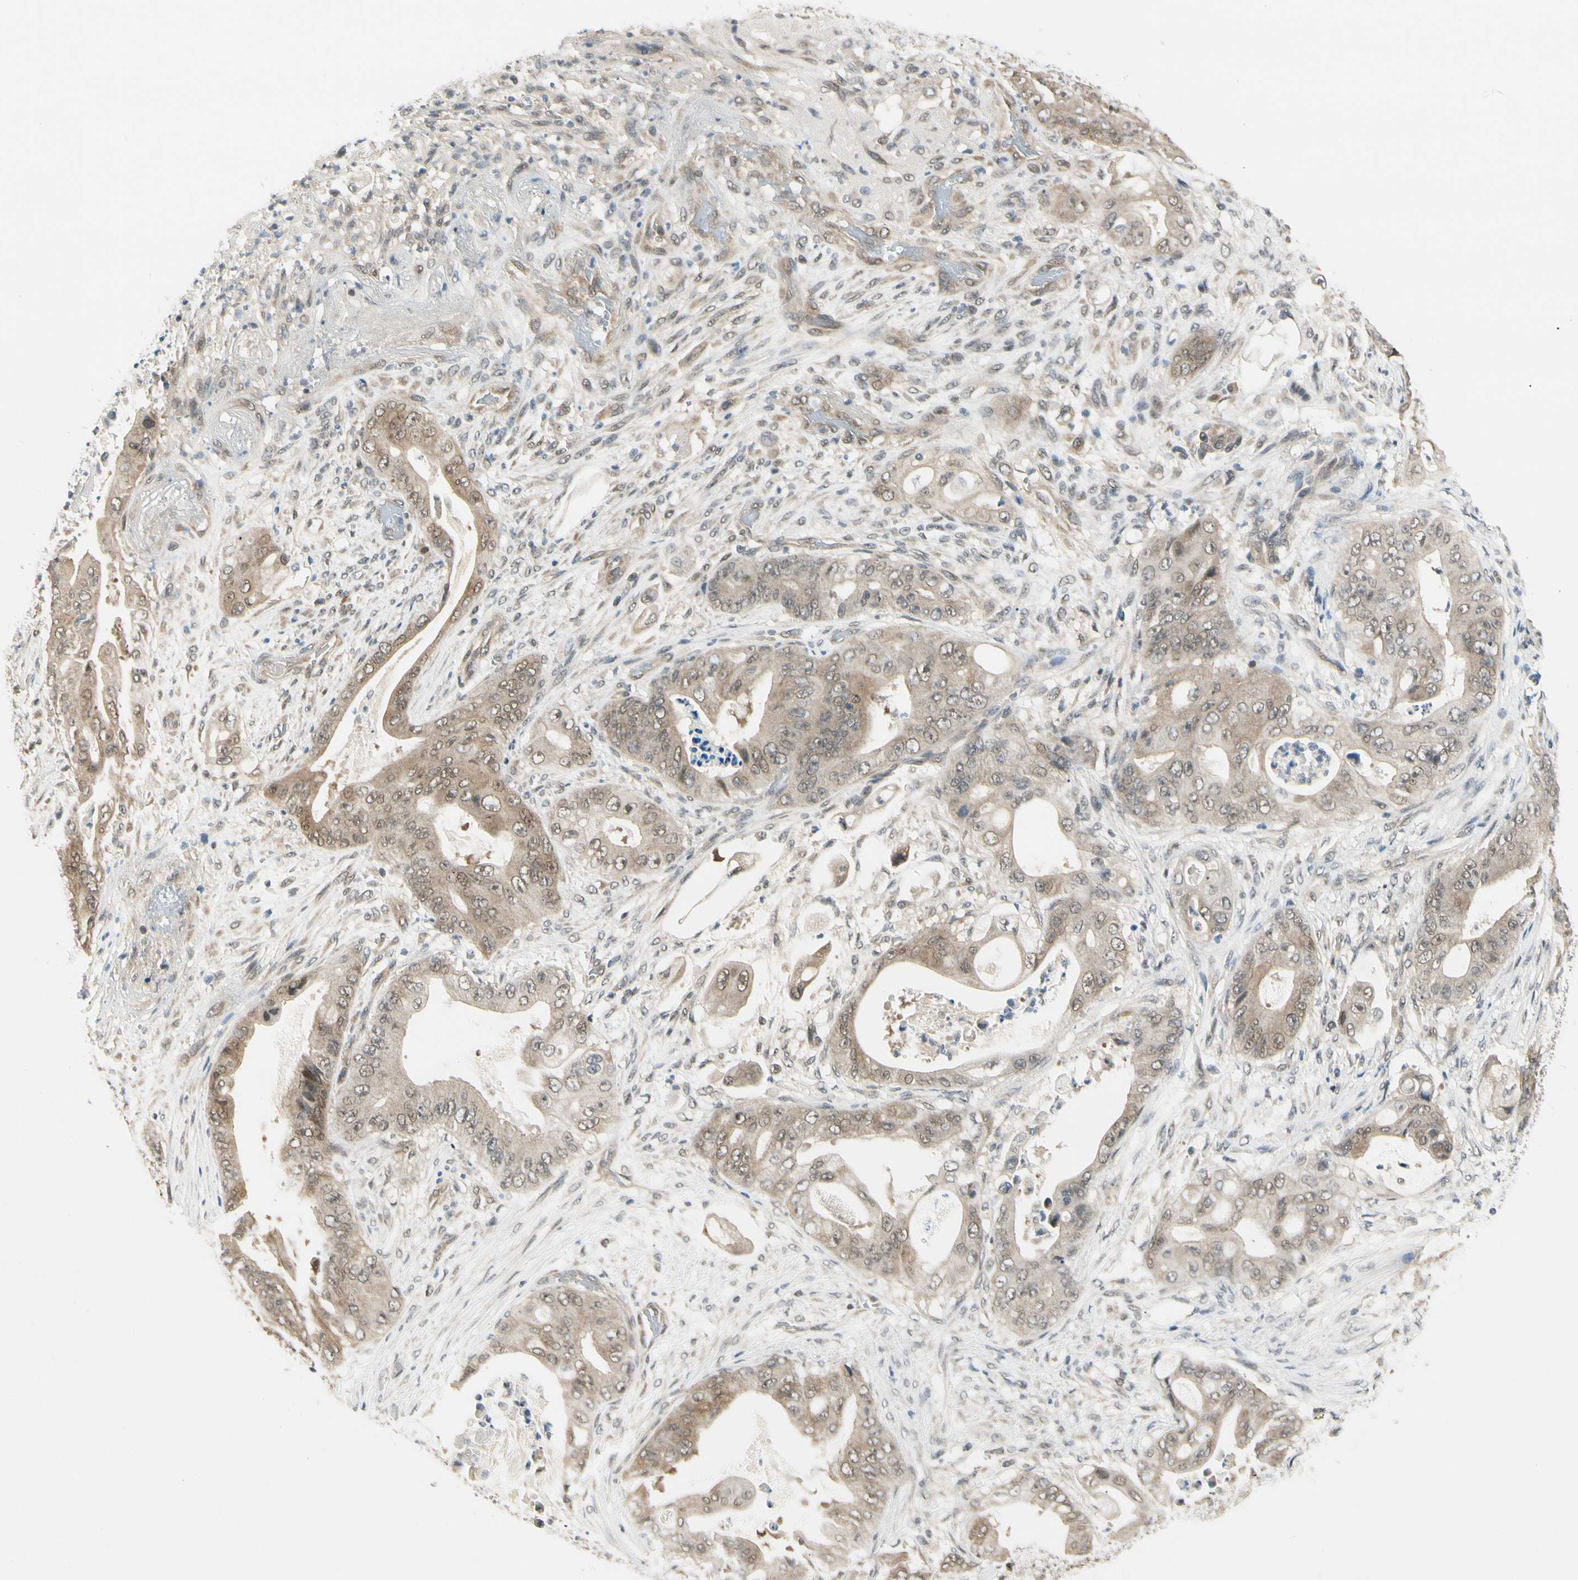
{"staining": {"intensity": "weak", "quantity": "25%-75%", "location": "cytoplasmic/membranous,nuclear"}, "tissue": "stomach cancer", "cell_type": "Tumor cells", "image_type": "cancer", "snomed": [{"axis": "morphology", "description": "Adenocarcinoma, NOS"}, {"axis": "topography", "description": "Stomach"}], "caption": "DAB immunohistochemical staining of stomach adenocarcinoma shows weak cytoplasmic/membranous and nuclear protein staining in about 25%-75% of tumor cells. Ihc stains the protein in brown and the nuclei are stained blue.", "gene": "ZSCAN12", "patient": {"sex": "female", "age": 73}}